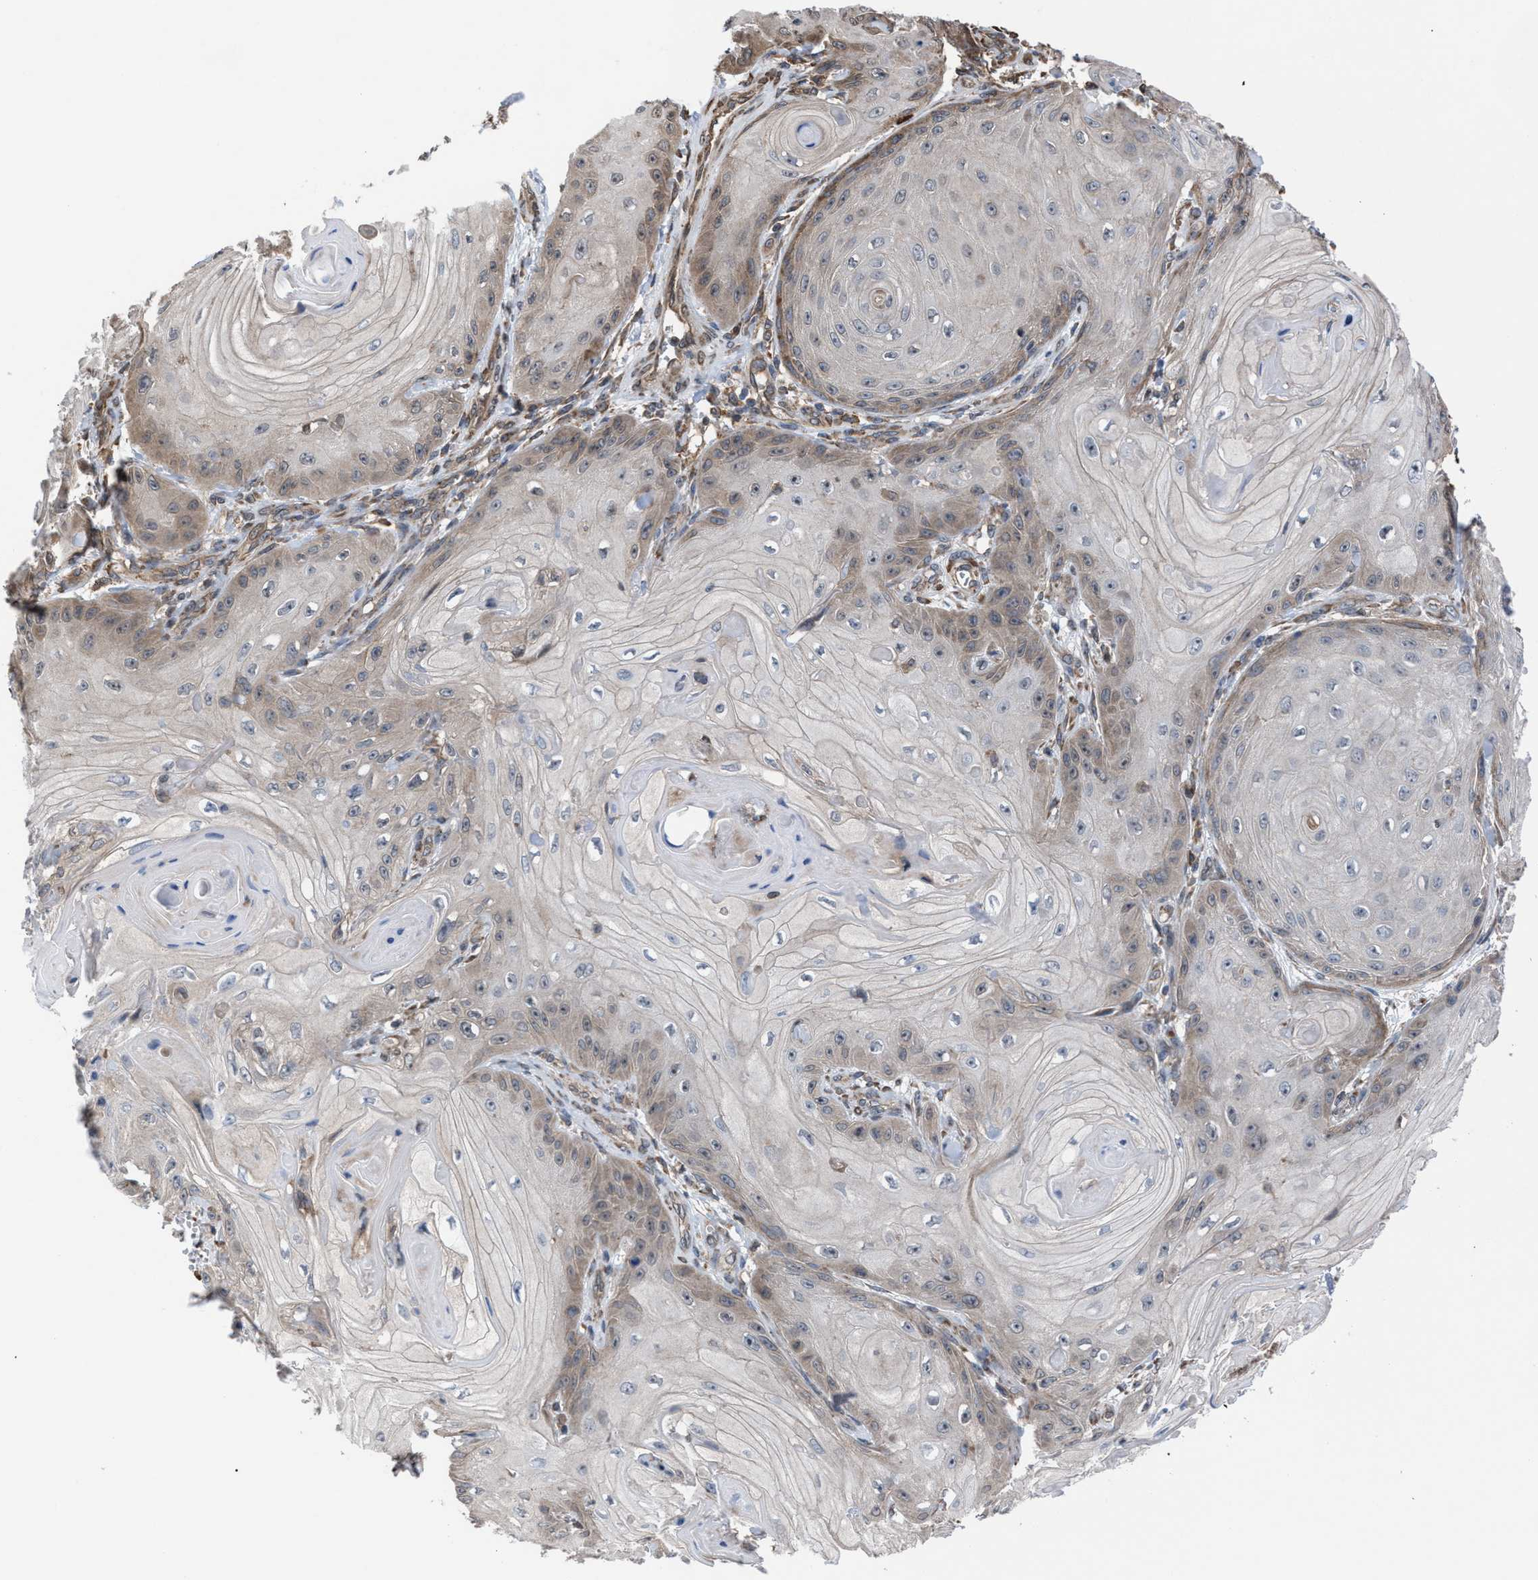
{"staining": {"intensity": "weak", "quantity": "<25%", "location": "cytoplasmic/membranous"}, "tissue": "skin cancer", "cell_type": "Tumor cells", "image_type": "cancer", "snomed": [{"axis": "morphology", "description": "Squamous cell carcinoma, NOS"}, {"axis": "topography", "description": "Skin"}], "caption": "Immunohistochemical staining of squamous cell carcinoma (skin) demonstrates no significant positivity in tumor cells.", "gene": "TP53BP2", "patient": {"sex": "male", "age": 74}}